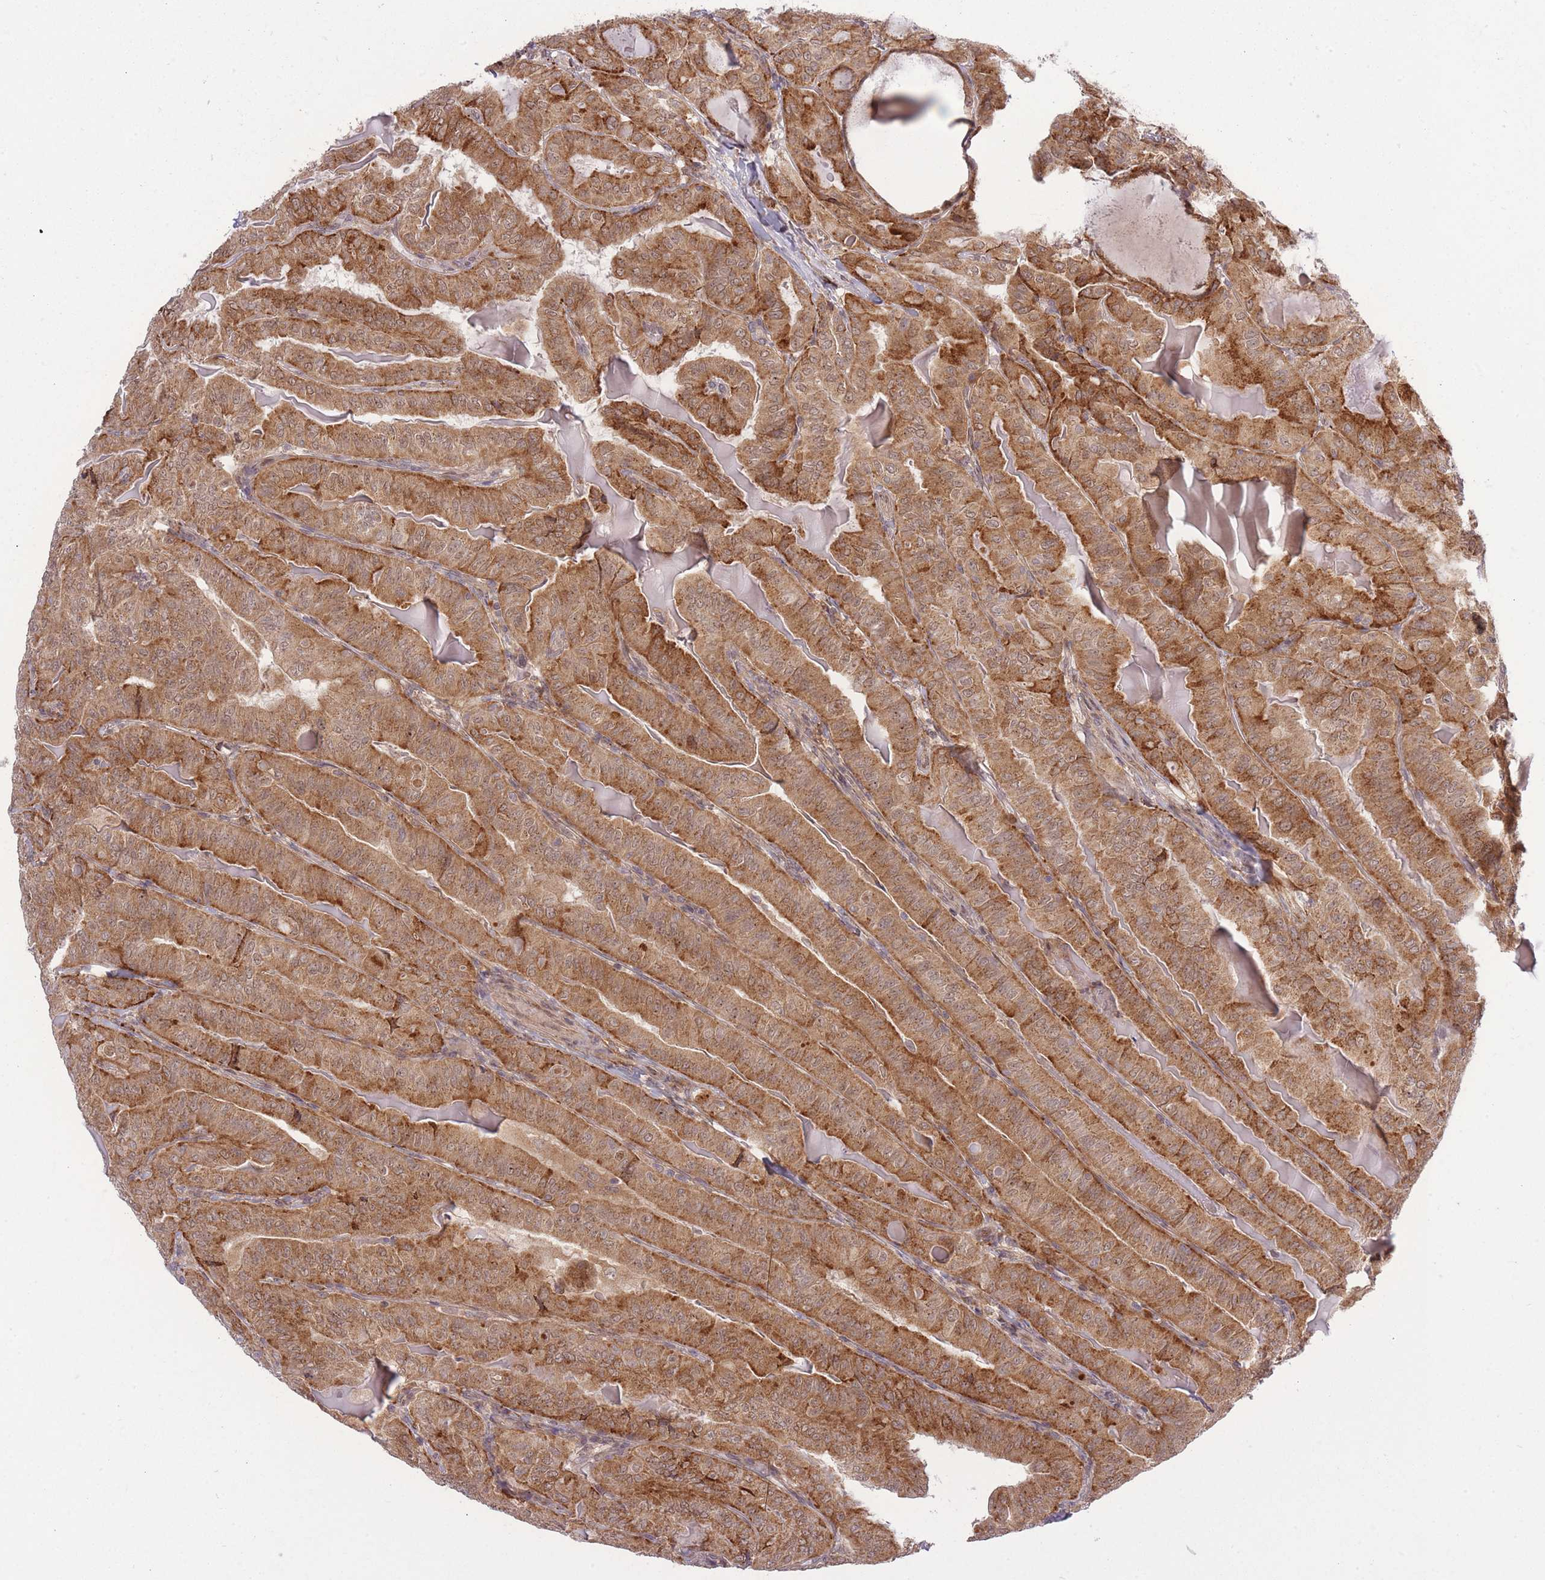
{"staining": {"intensity": "moderate", "quantity": ">75%", "location": "cytoplasmic/membranous"}, "tissue": "thyroid cancer", "cell_type": "Tumor cells", "image_type": "cancer", "snomed": [{"axis": "morphology", "description": "Papillary adenocarcinoma, NOS"}, {"axis": "topography", "description": "Thyroid gland"}], "caption": "Papillary adenocarcinoma (thyroid) stained for a protein (brown) shows moderate cytoplasmic/membranous positive positivity in approximately >75% of tumor cells.", "gene": "ZNF391", "patient": {"sex": "female", "age": 68}}